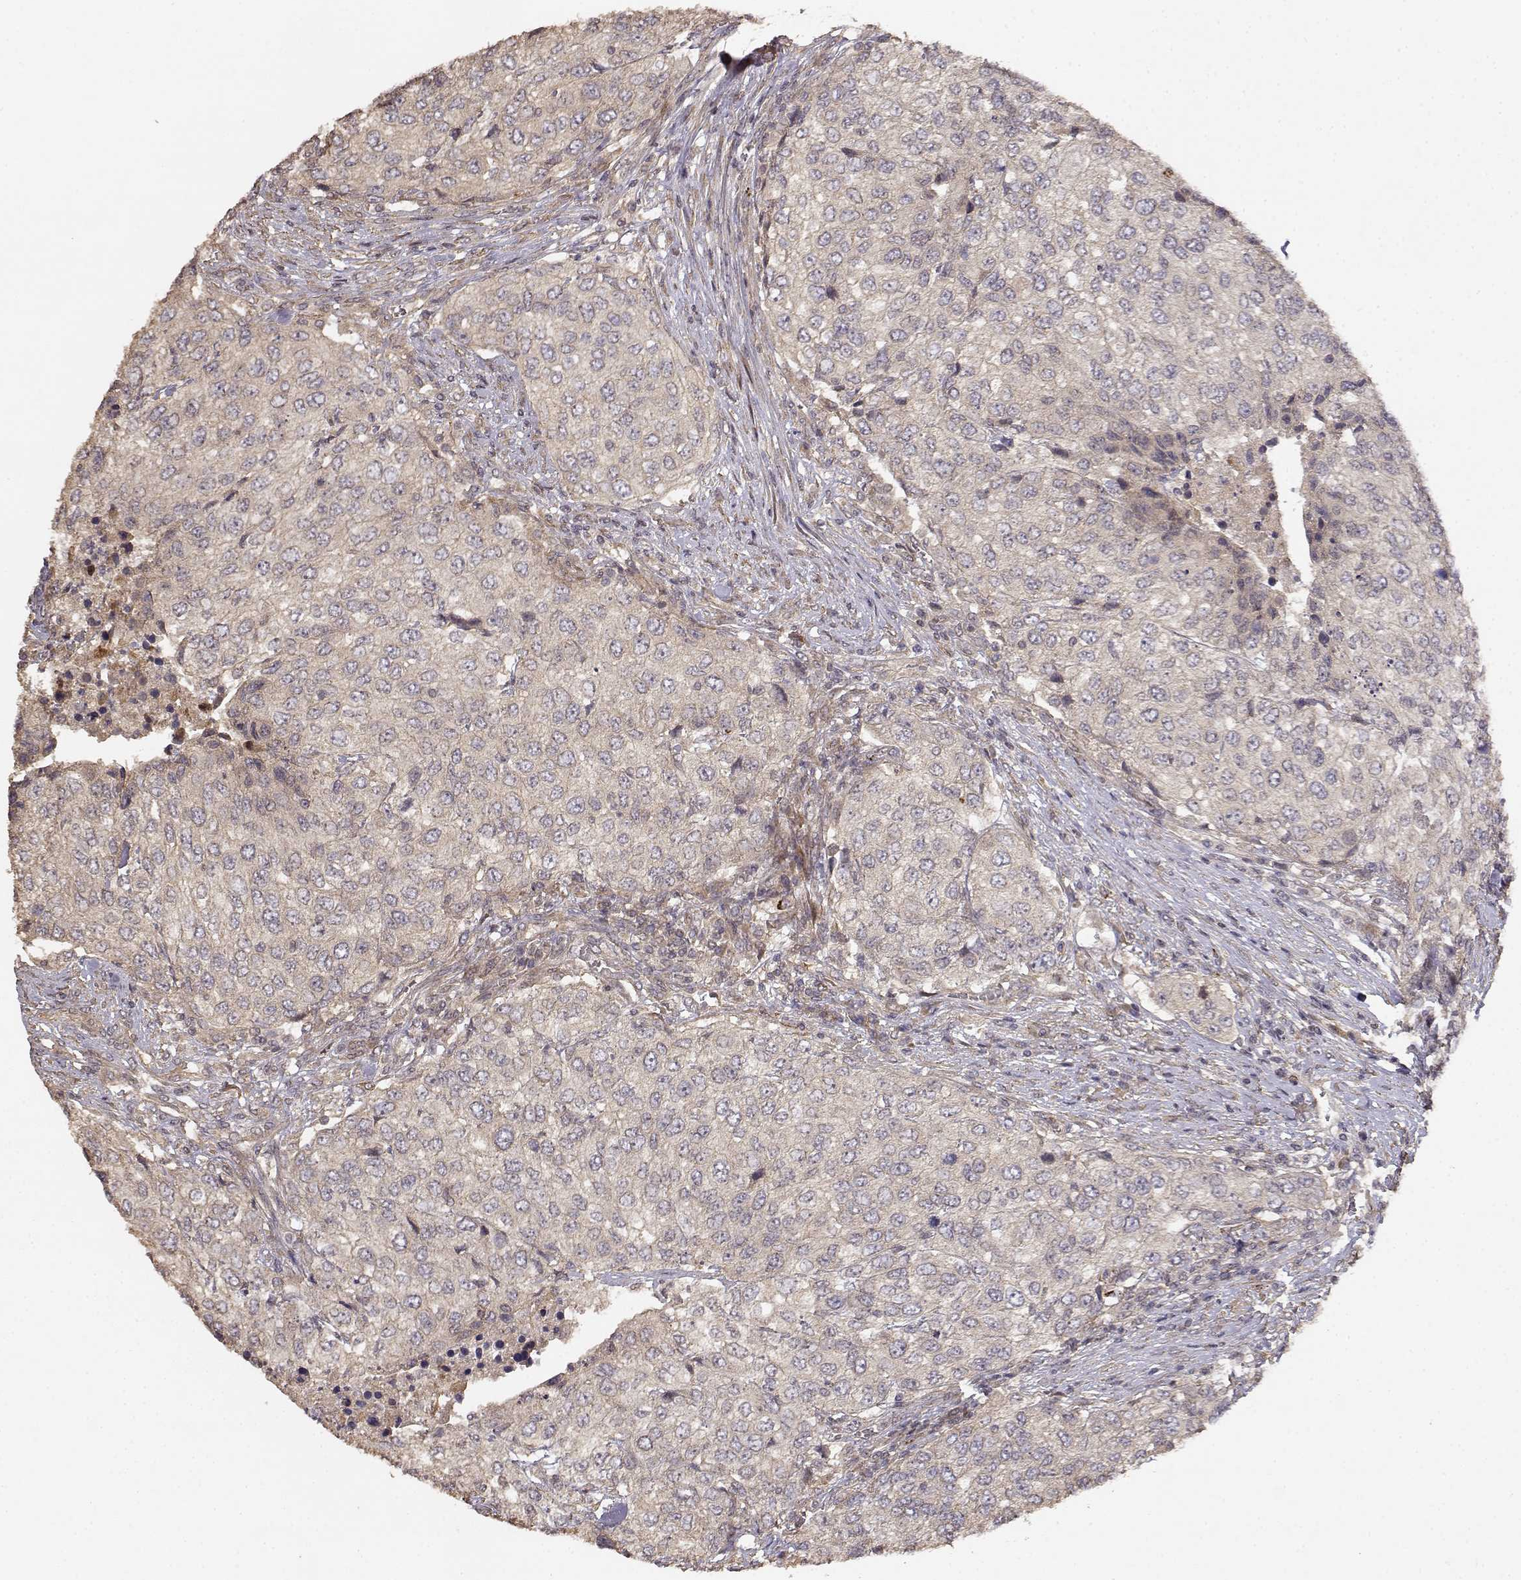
{"staining": {"intensity": "weak", "quantity": ">75%", "location": "cytoplasmic/membranous"}, "tissue": "urothelial cancer", "cell_type": "Tumor cells", "image_type": "cancer", "snomed": [{"axis": "morphology", "description": "Urothelial carcinoma, High grade"}, {"axis": "topography", "description": "Urinary bladder"}], "caption": "Protein staining by IHC shows weak cytoplasmic/membranous positivity in about >75% of tumor cells in high-grade urothelial carcinoma.", "gene": "PICK1", "patient": {"sex": "female", "age": 78}}